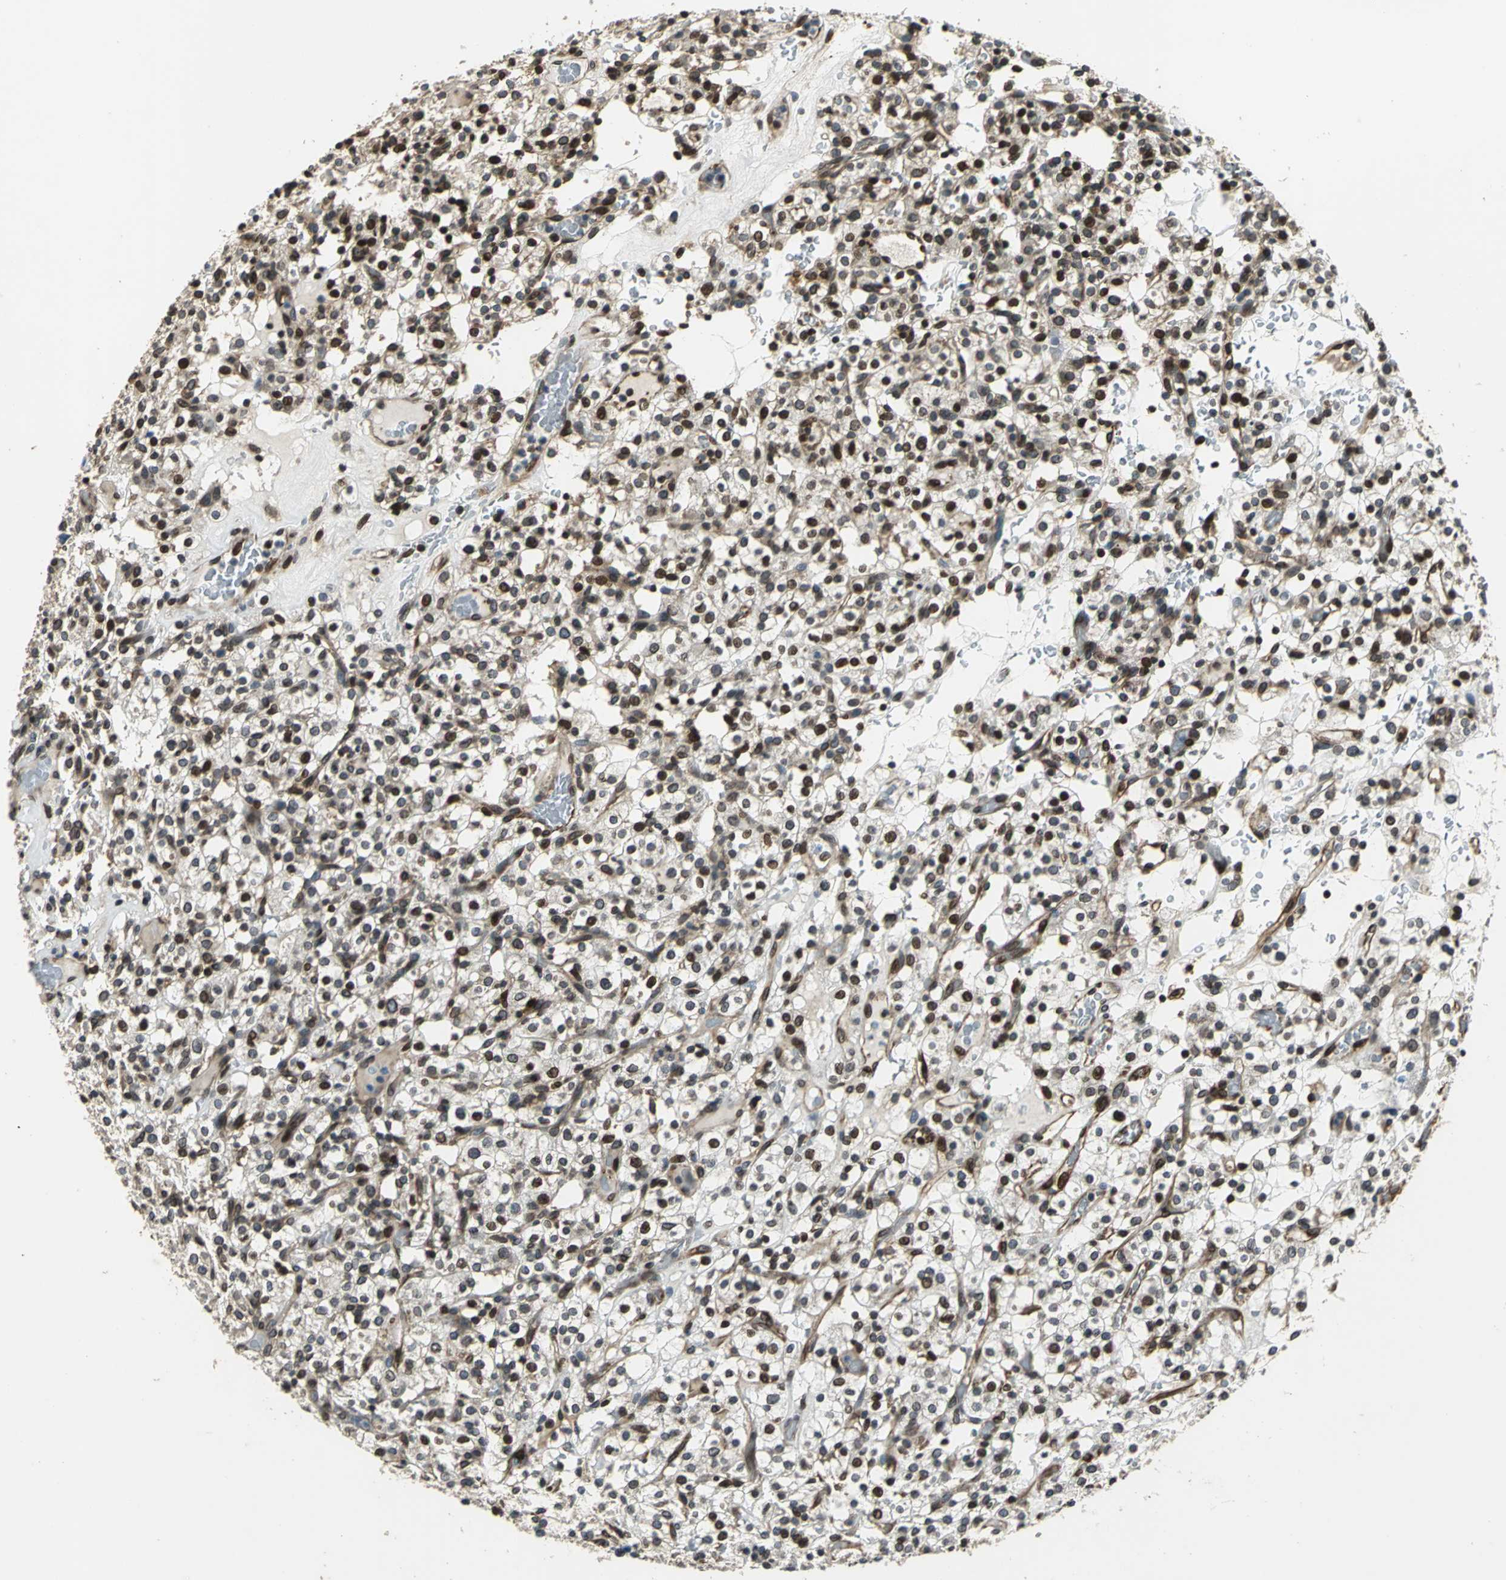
{"staining": {"intensity": "strong", "quantity": "25%-75%", "location": "nuclear"}, "tissue": "renal cancer", "cell_type": "Tumor cells", "image_type": "cancer", "snomed": [{"axis": "morphology", "description": "Normal tissue, NOS"}, {"axis": "morphology", "description": "Adenocarcinoma, NOS"}, {"axis": "topography", "description": "Kidney"}], "caption": "About 25%-75% of tumor cells in renal cancer exhibit strong nuclear protein expression as visualized by brown immunohistochemical staining.", "gene": "BRIP1", "patient": {"sex": "female", "age": 72}}